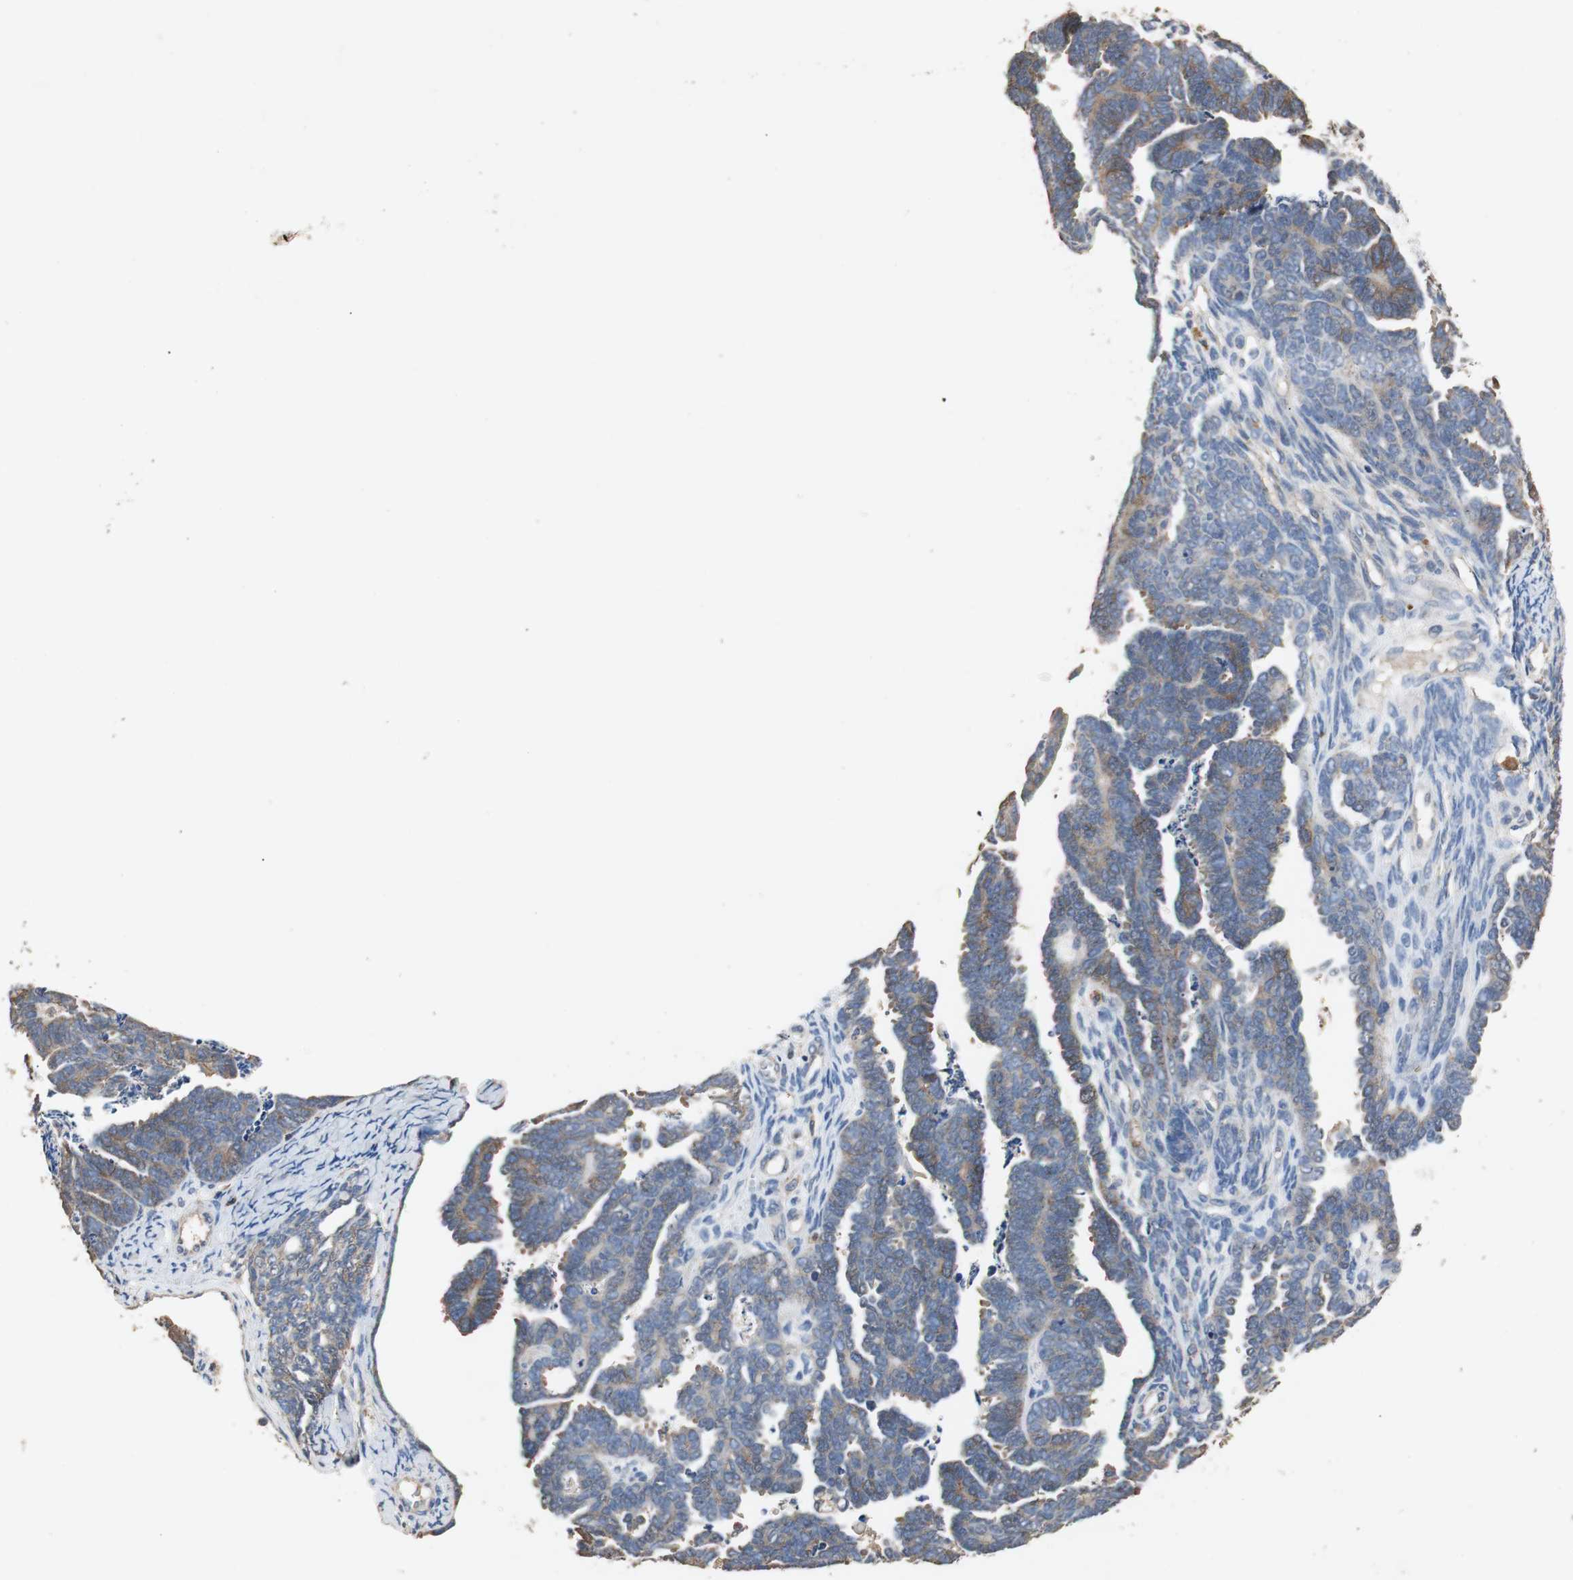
{"staining": {"intensity": "weak", "quantity": "<25%", "location": "cytoplasmic/membranous"}, "tissue": "endometrial cancer", "cell_type": "Tumor cells", "image_type": "cancer", "snomed": [{"axis": "morphology", "description": "Neoplasm, malignant, NOS"}, {"axis": "topography", "description": "Endometrium"}], "caption": "The immunohistochemistry (IHC) micrograph has no significant staining in tumor cells of endometrial malignant neoplasm tissue.", "gene": "TNFRSF14", "patient": {"sex": "female", "age": 74}}